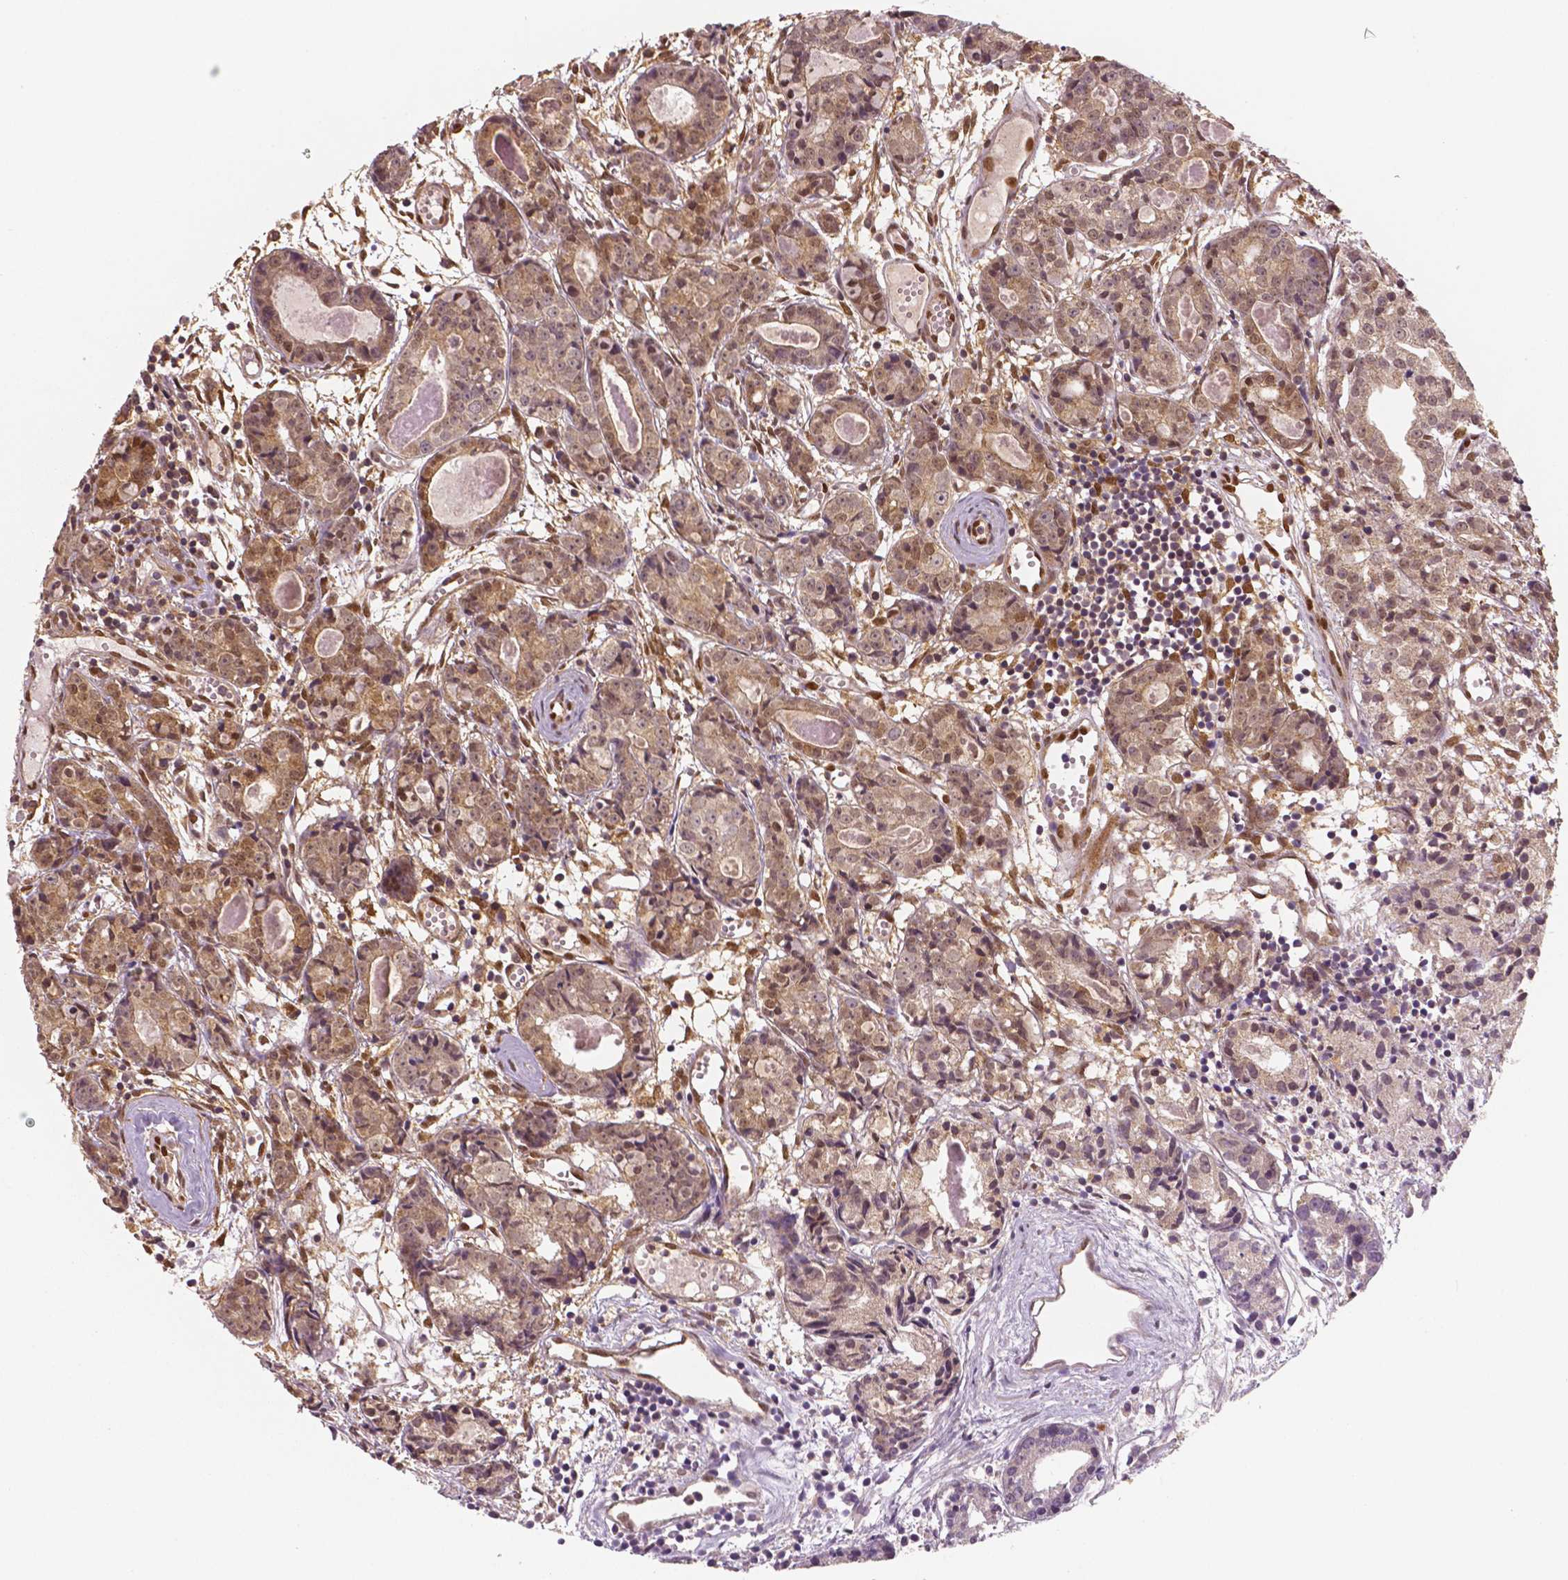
{"staining": {"intensity": "weak", "quantity": ">75%", "location": "cytoplasmic/membranous"}, "tissue": "prostate cancer", "cell_type": "Tumor cells", "image_type": "cancer", "snomed": [{"axis": "morphology", "description": "Adenocarcinoma, Medium grade"}, {"axis": "topography", "description": "Prostate"}], "caption": "Immunohistochemistry staining of adenocarcinoma (medium-grade) (prostate), which exhibits low levels of weak cytoplasmic/membranous expression in approximately >75% of tumor cells indicating weak cytoplasmic/membranous protein expression. The staining was performed using DAB (brown) for protein detection and nuclei were counterstained in hematoxylin (blue).", "gene": "STAT3", "patient": {"sex": "male", "age": 74}}